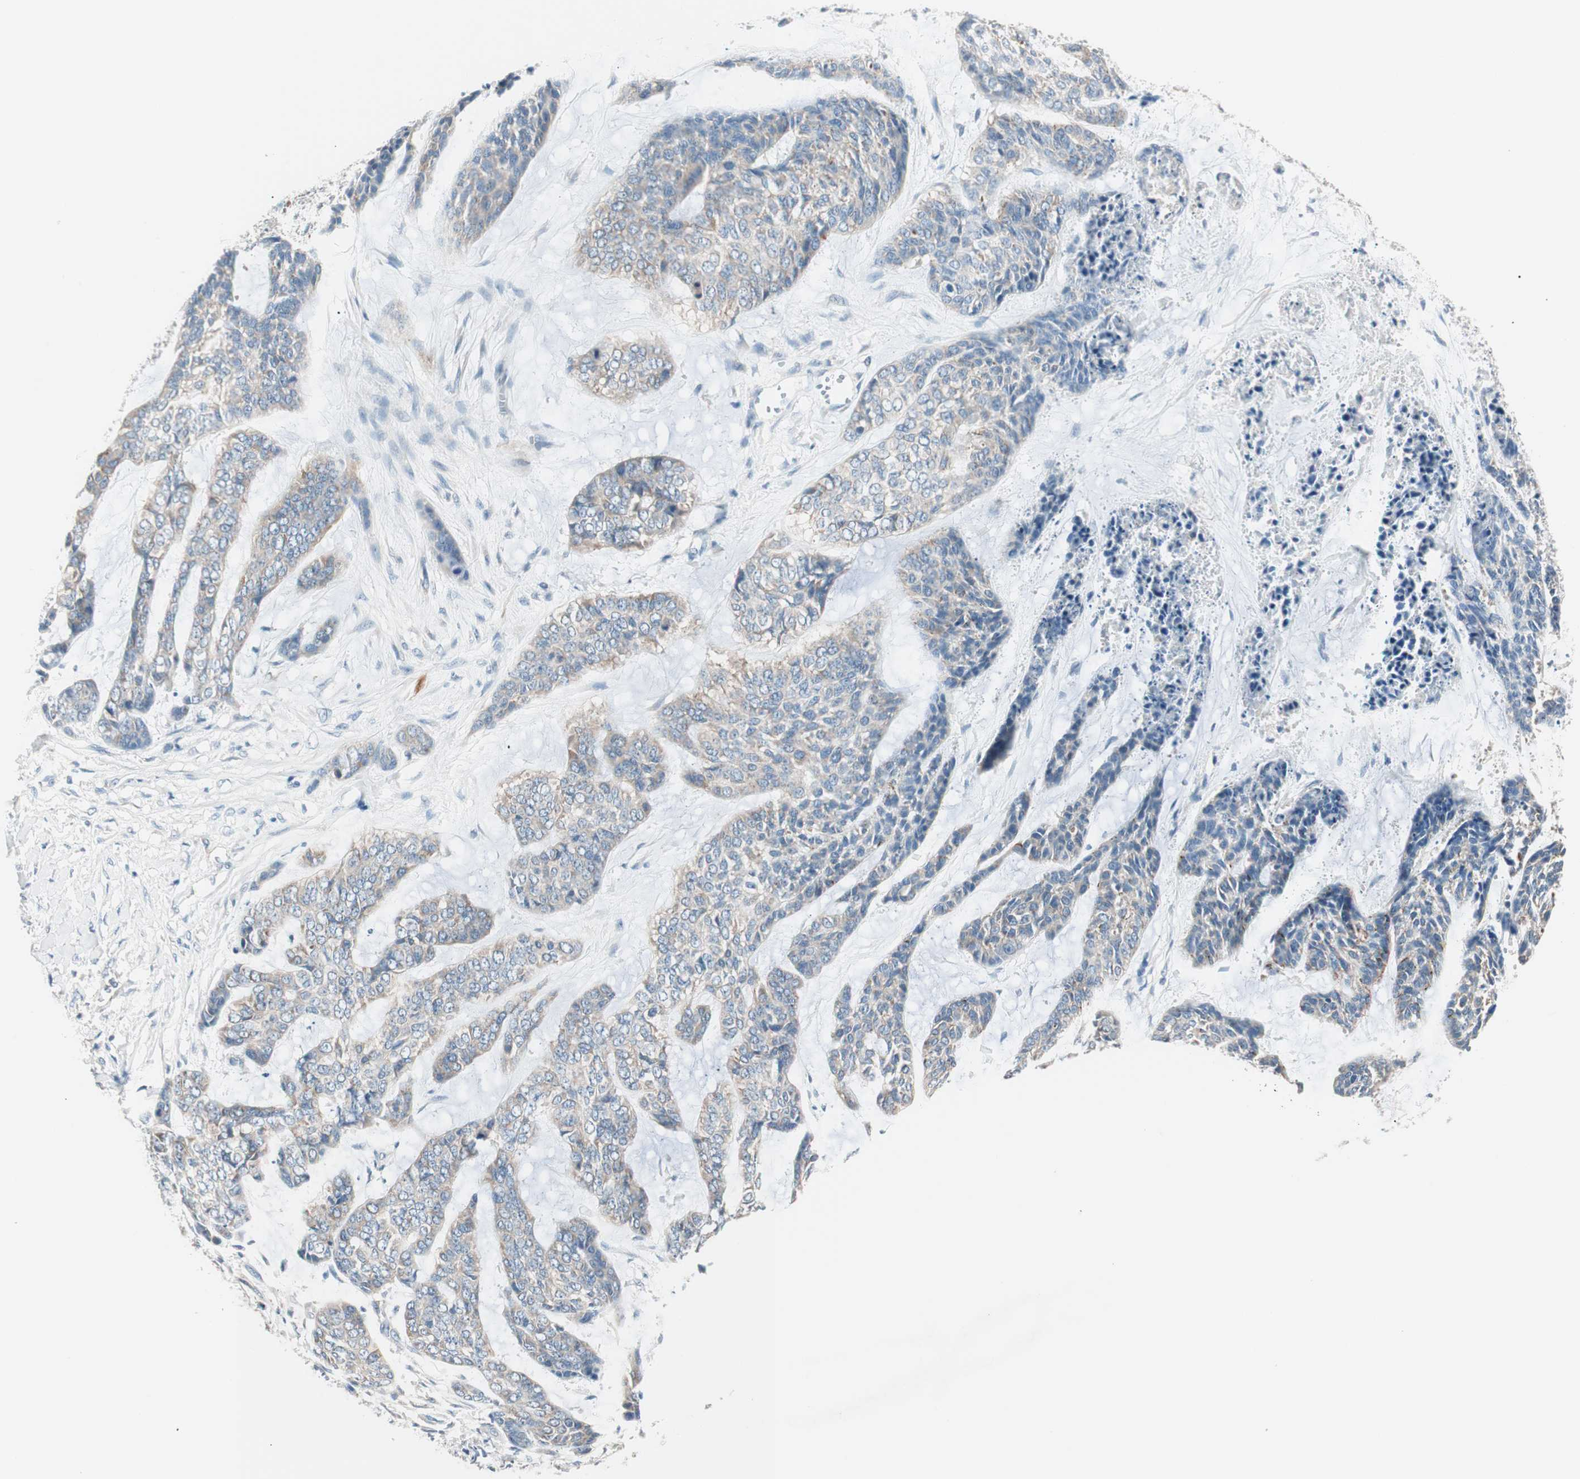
{"staining": {"intensity": "weak", "quantity": "25%-75%", "location": "cytoplasmic/membranous"}, "tissue": "skin cancer", "cell_type": "Tumor cells", "image_type": "cancer", "snomed": [{"axis": "morphology", "description": "Basal cell carcinoma"}, {"axis": "topography", "description": "Skin"}], "caption": "Immunohistochemistry of human basal cell carcinoma (skin) shows low levels of weak cytoplasmic/membranous staining in about 25%-75% of tumor cells. (DAB IHC with brightfield microscopy, high magnification).", "gene": "RAD54B", "patient": {"sex": "female", "age": 64}}